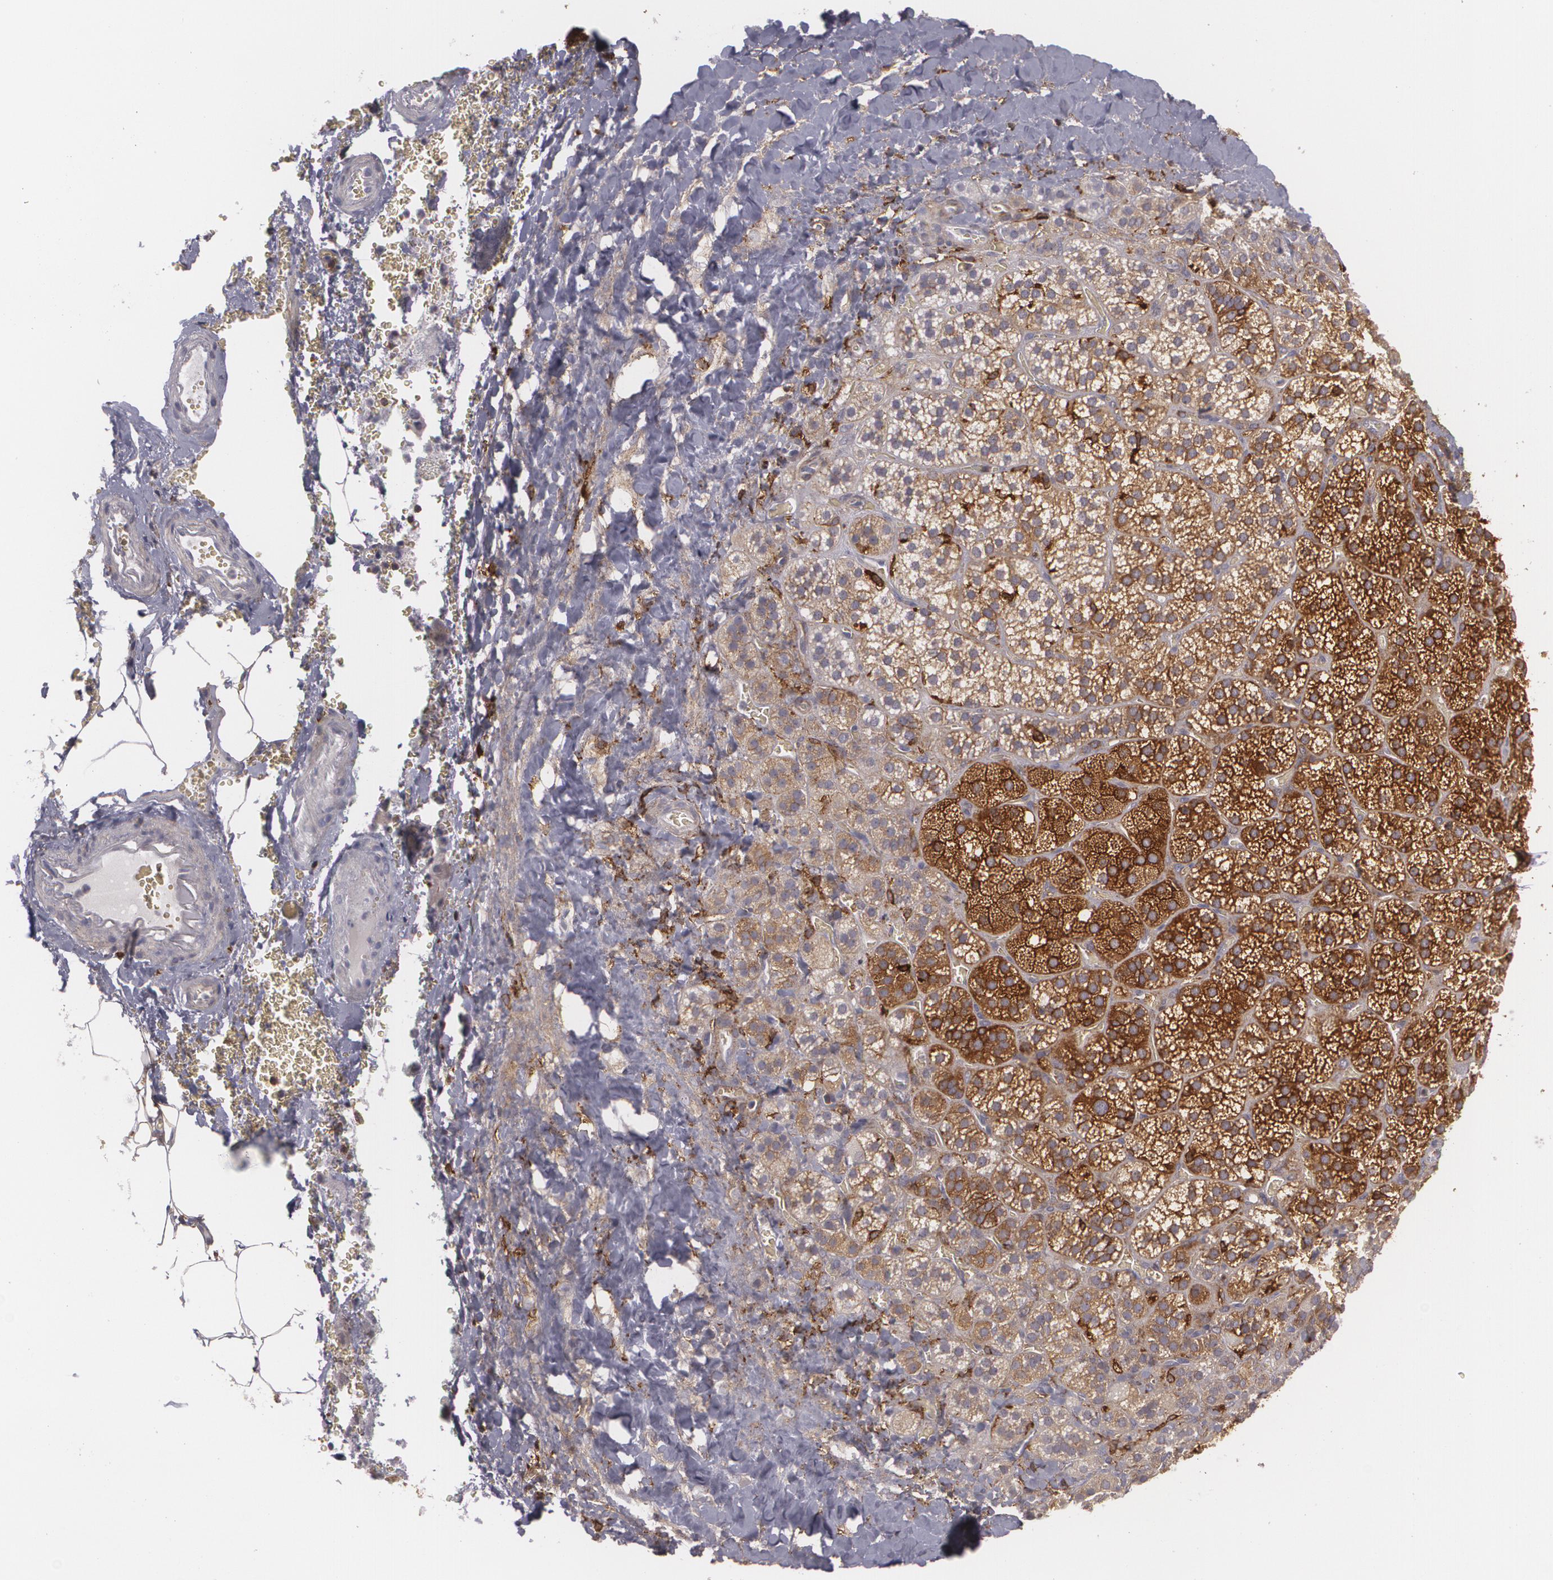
{"staining": {"intensity": "strong", "quantity": ">75%", "location": "cytoplasmic/membranous"}, "tissue": "adrenal gland", "cell_type": "Glandular cells", "image_type": "normal", "snomed": [{"axis": "morphology", "description": "Normal tissue, NOS"}, {"axis": "topography", "description": "Adrenal gland"}], "caption": "Immunohistochemistry (IHC) image of unremarkable adrenal gland: adrenal gland stained using immunohistochemistry shows high levels of strong protein expression localized specifically in the cytoplasmic/membranous of glandular cells, appearing as a cytoplasmic/membranous brown color.", "gene": "BIN1", "patient": {"sex": "female", "age": 71}}